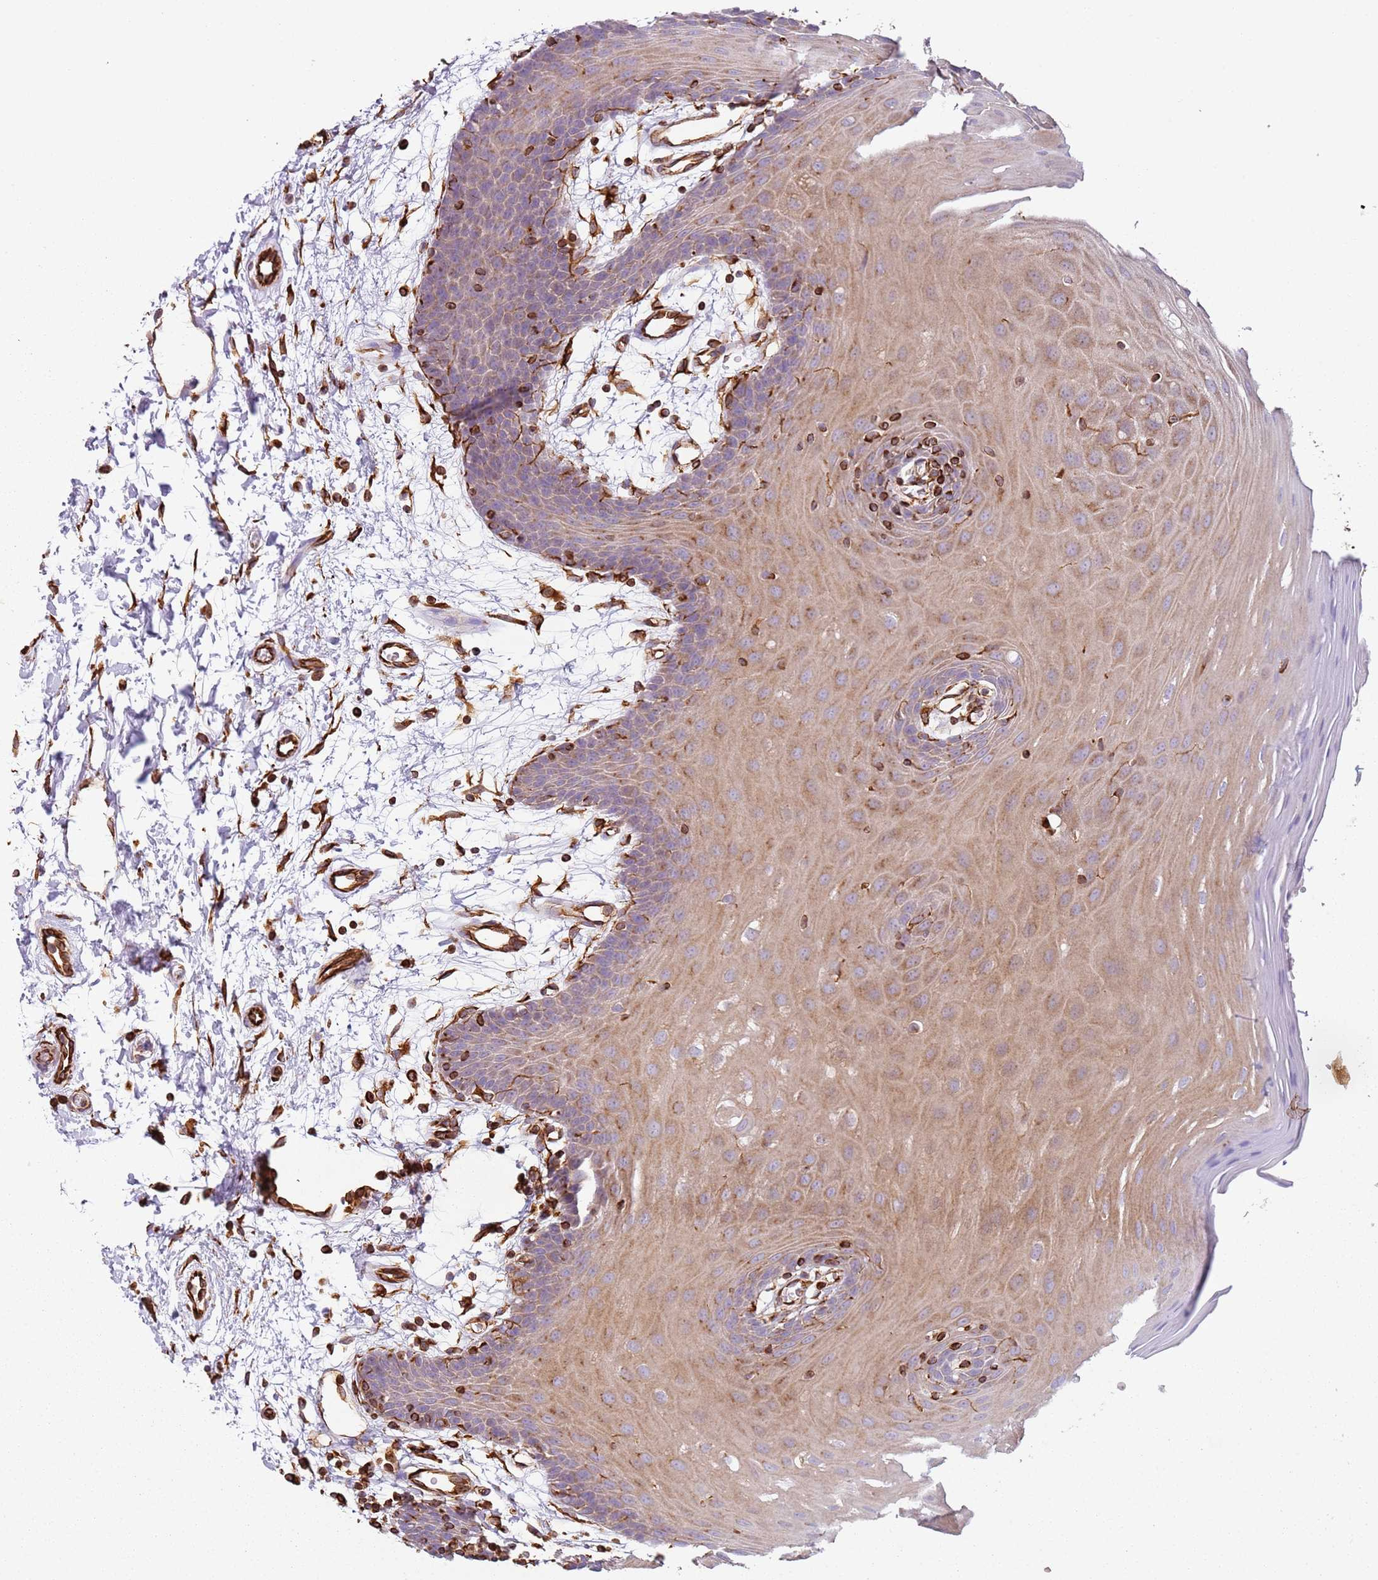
{"staining": {"intensity": "moderate", "quantity": ">75%", "location": "cytoplasmic/membranous"}, "tissue": "oral mucosa", "cell_type": "Squamous epithelial cells", "image_type": "normal", "snomed": [{"axis": "morphology", "description": "Normal tissue, NOS"}, {"axis": "topography", "description": "Skeletal muscle"}, {"axis": "topography", "description": "Oral tissue"}, {"axis": "topography", "description": "Salivary gland"}, {"axis": "topography", "description": "Peripheral nerve tissue"}], "caption": "Oral mucosa stained with DAB IHC exhibits medium levels of moderate cytoplasmic/membranous staining in approximately >75% of squamous epithelial cells.", "gene": "SNAPIN", "patient": {"sex": "male", "age": 54}}